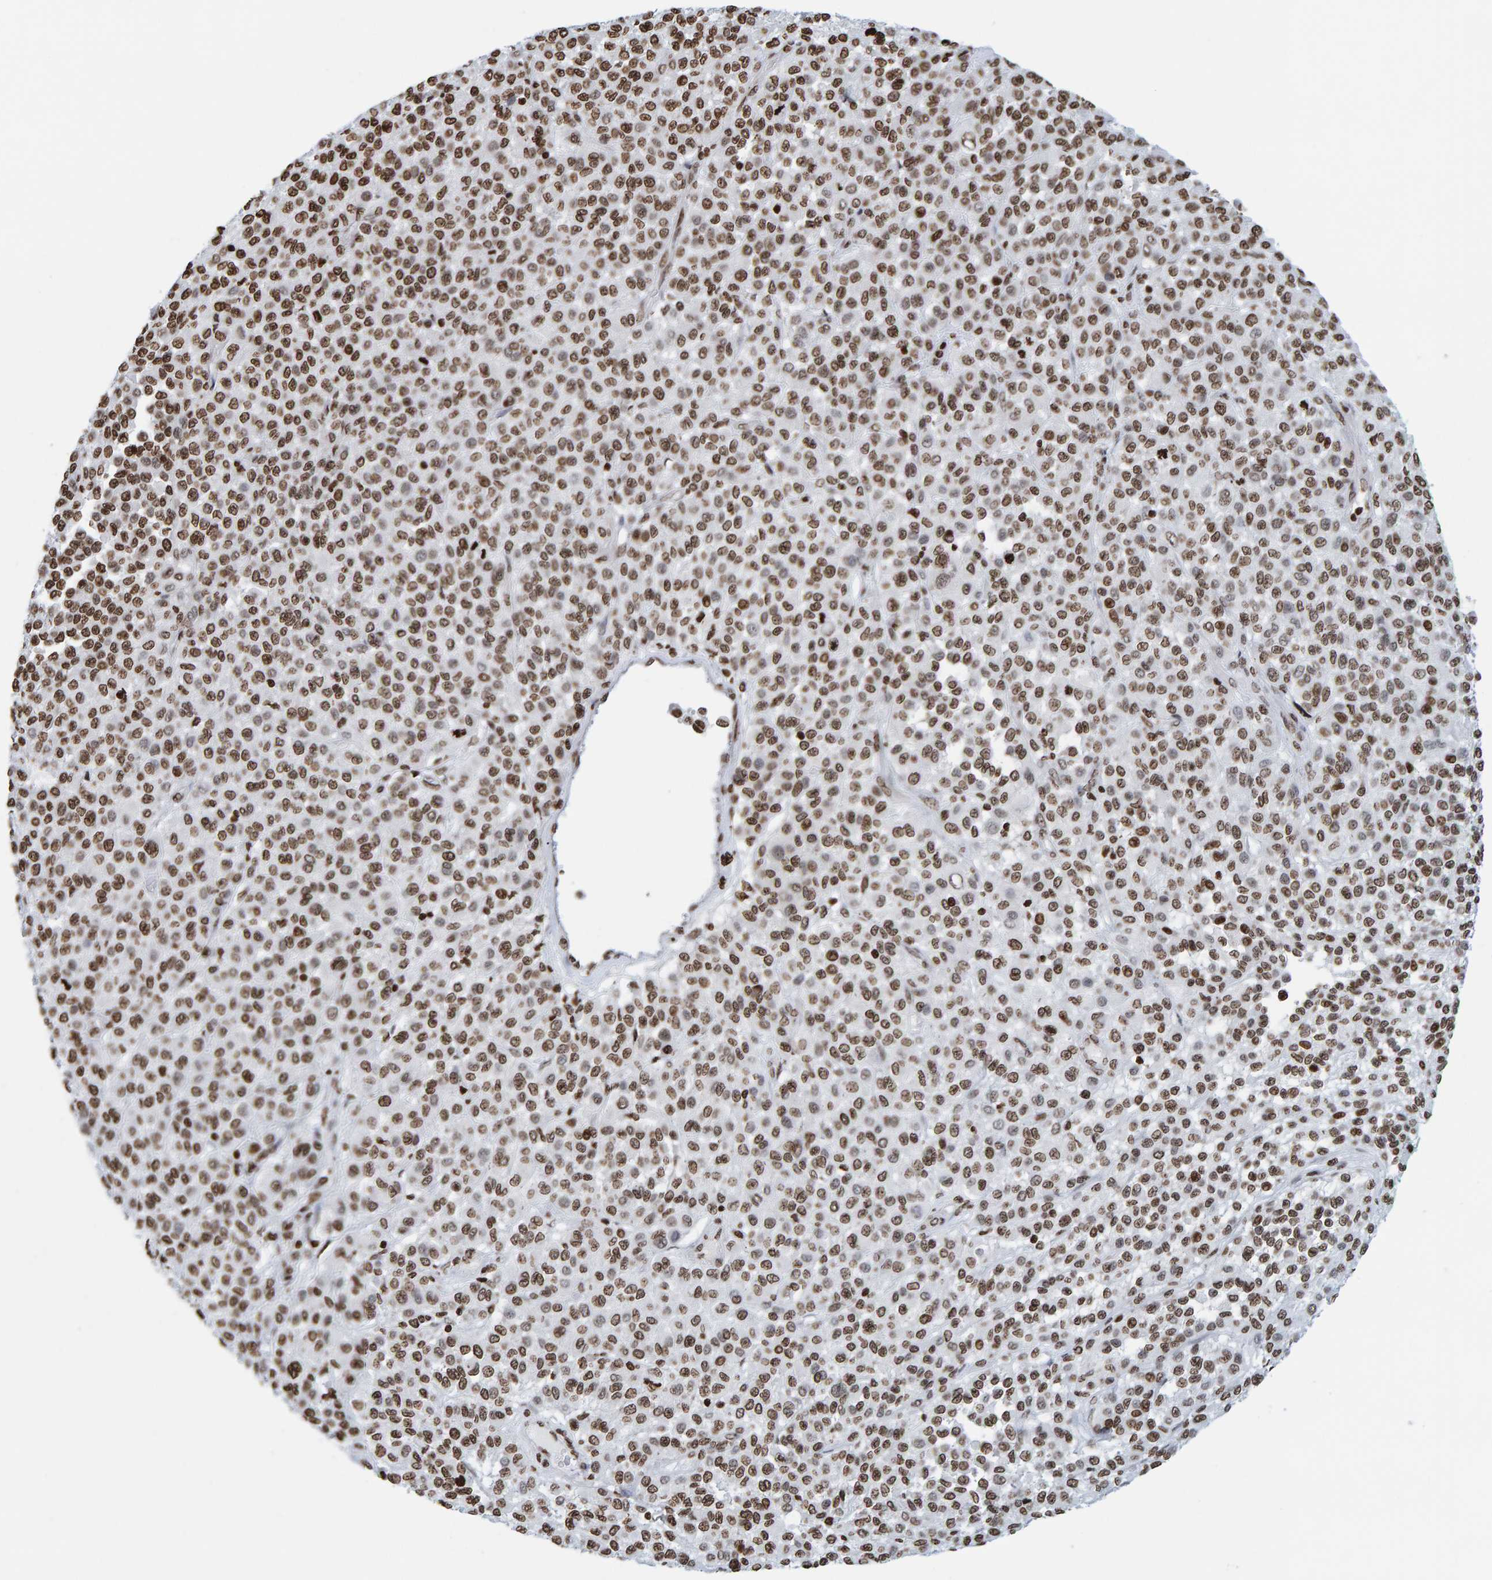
{"staining": {"intensity": "strong", "quantity": ">75%", "location": "nuclear"}, "tissue": "melanoma", "cell_type": "Tumor cells", "image_type": "cancer", "snomed": [{"axis": "morphology", "description": "Malignant melanoma, Metastatic site"}, {"axis": "topography", "description": "Pancreas"}], "caption": "Melanoma stained for a protein (brown) exhibits strong nuclear positive expression in about >75% of tumor cells.", "gene": "BRF2", "patient": {"sex": "female", "age": 30}}